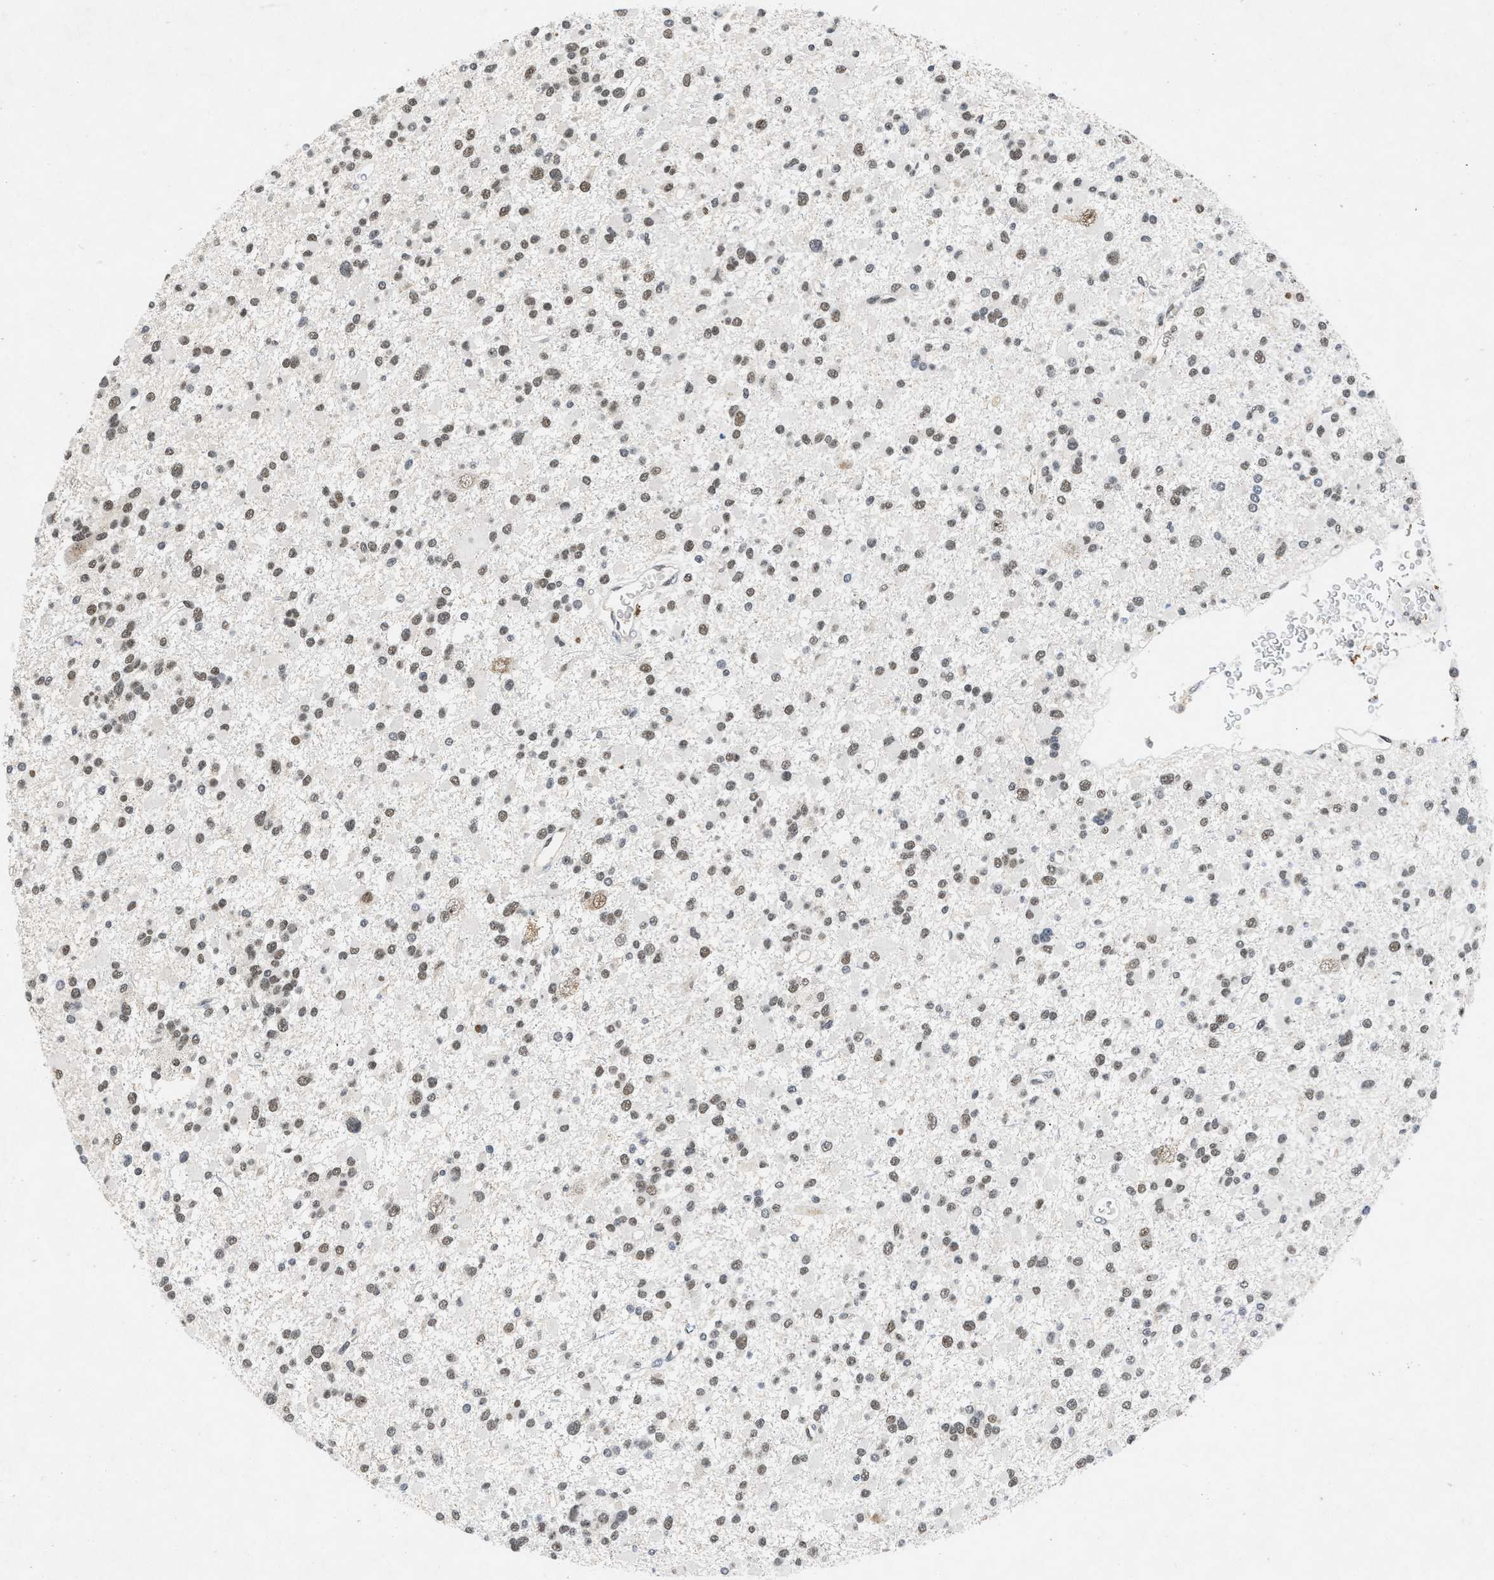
{"staining": {"intensity": "weak", "quantity": ">75%", "location": "nuclear"}, "tissue": "glioma", "cell_type": "Tumor cells", "image_type": "cancer", "snomed": [{"axis": "morphology", "description": "Glioma, malignant, Low grade"}, {"axis": "topography", "description": "Brain"}], "caption": "The immunohistochemical stain labels weak nuclear expression in tumor cells of malignant glioma (low-grade) tissue.", "gene": "ZNF346", "patient": {"sex": "female", "age": 22}}